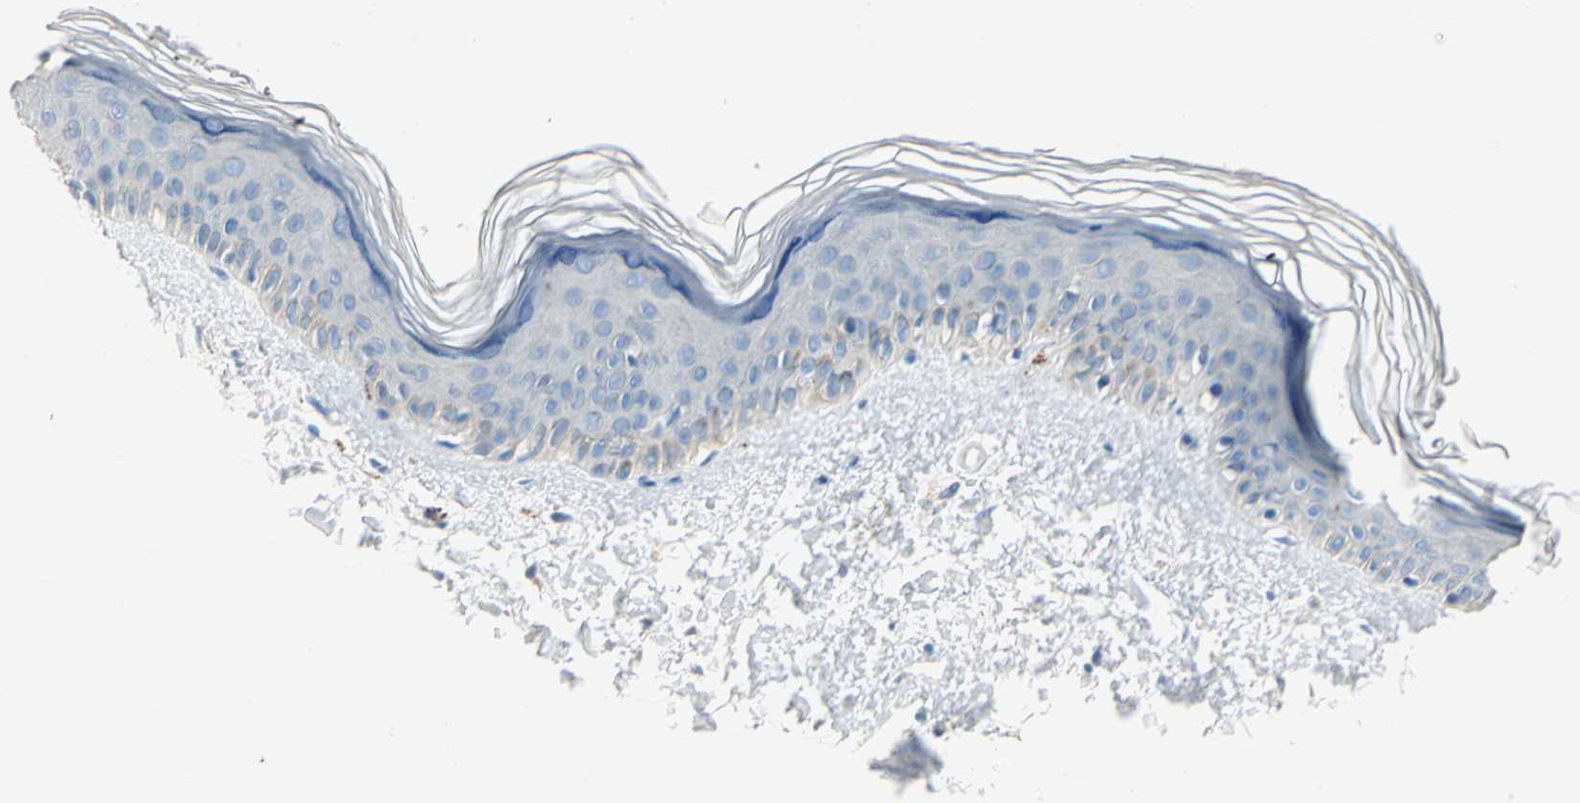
{"staining": {"intensity": "negative", "quantity": "none", "location": "none"}, "tissue": "skin", "cell_type": "Fibroblasts", "image_type": "normal", "snomed": [{"axis": "morphology", "description": "Normal tissue, NOS"}, {"axis": "topography", "description": "Skin"}], "caption": "Immunohistochemistry (IHC) image of normal skin: human skin stained with DAB reveals no significant protein staining in fibroblasts.", "gene": "UCHL1", "patient": {"sex": "female", "age": 19}}